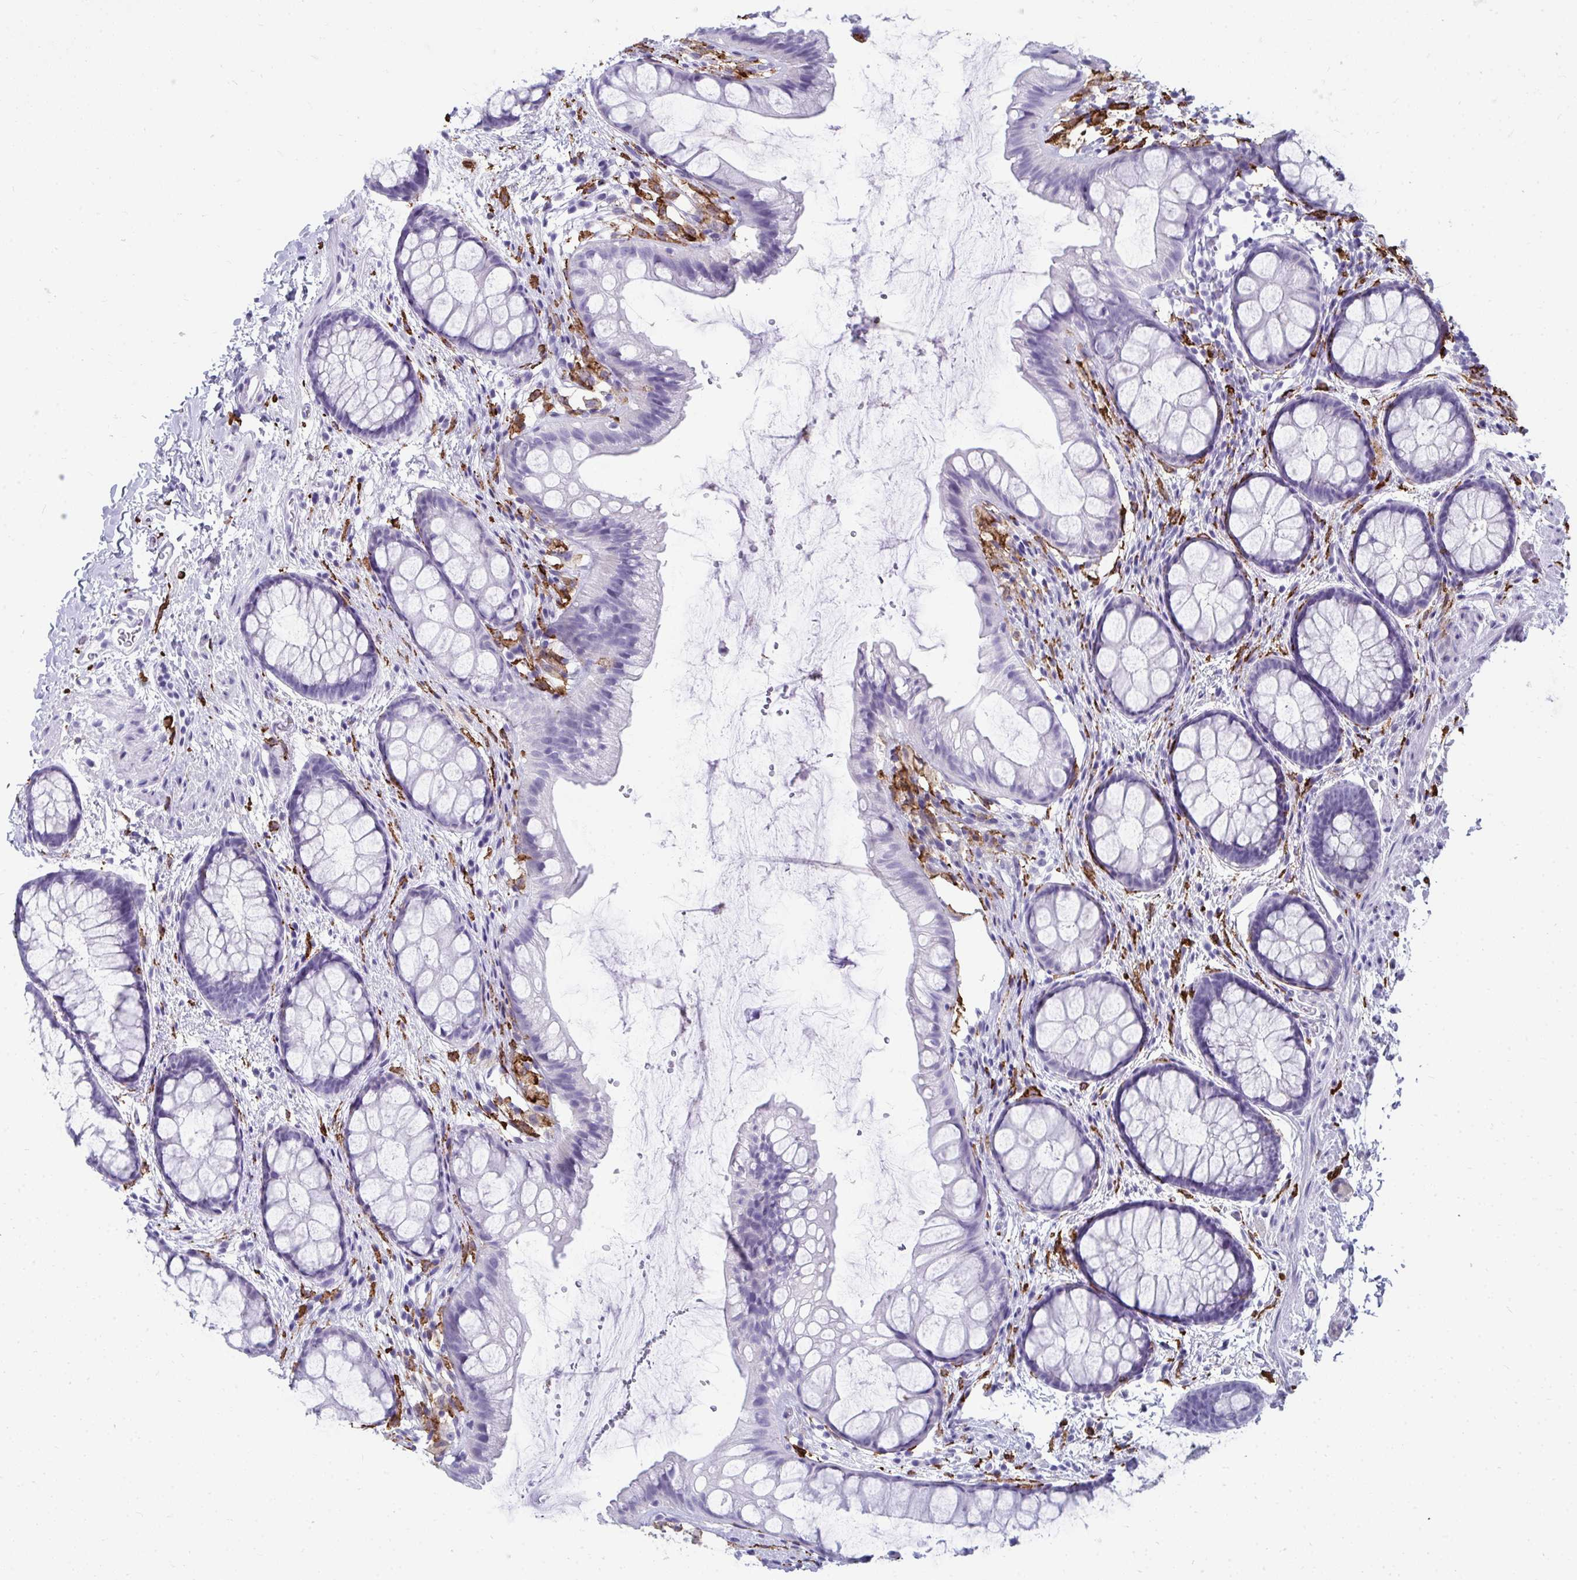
{"staining": {"intensity": "negative", "quantity": "none", "location": "none"}, "tissue": "rectum", "cell_type": "Glandular cells", "image_type": "normal", "snomed": [{"axis": "morphology", "description": "Normal tissue, NOS"}, {"axis": "topography", "description": "Rectum"}], "caption": "The image exhibits no significant expression in glandular cells of rectum. Brightfield microscopy of immunohistochemistry stained with DAB (3,3'-diaminobenzidine) (brown) and hematoxylin (blue), captured at high magnification.", "gene": "CD163", "patient": {"sex": "female", "age": 62}}